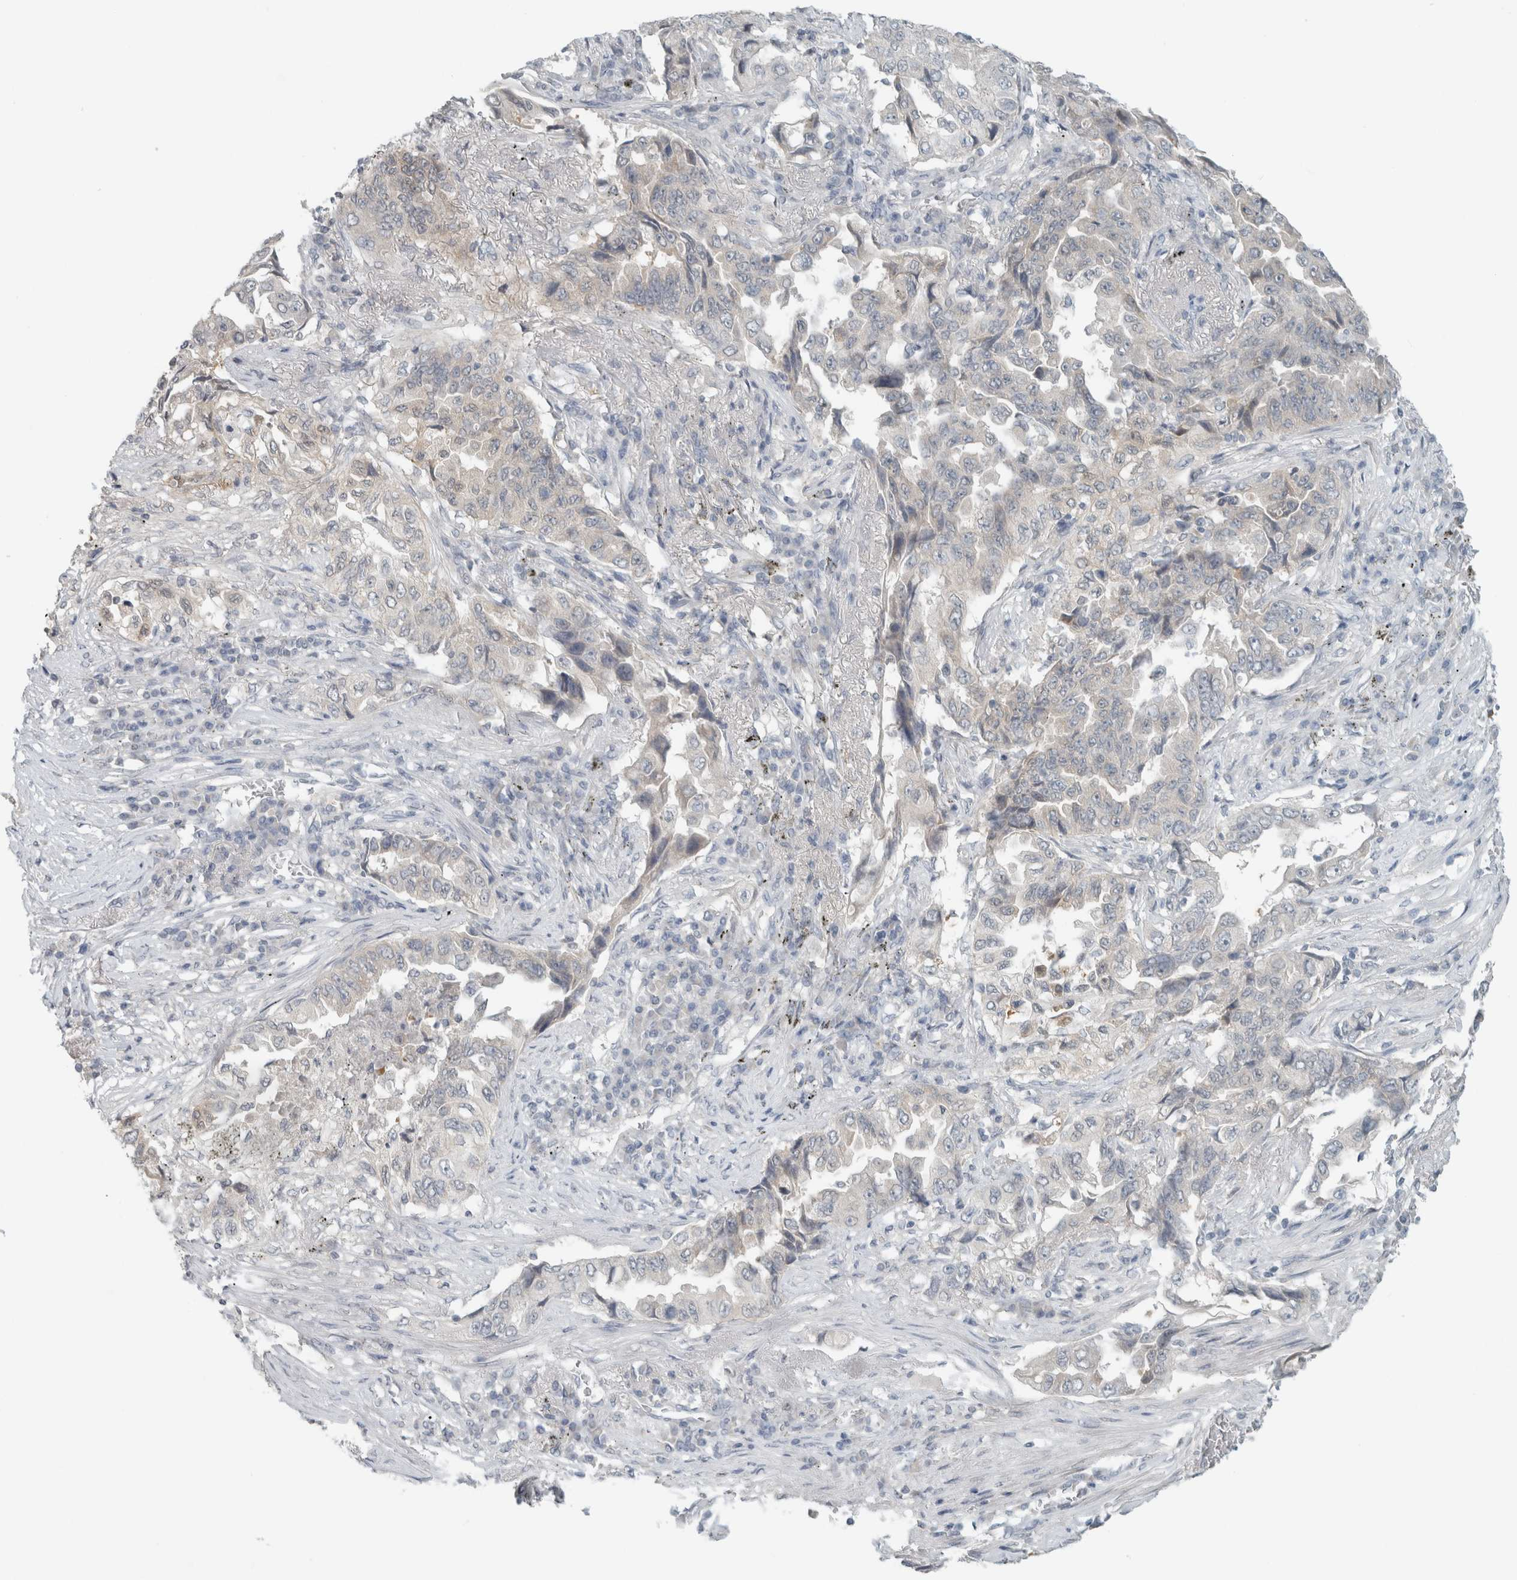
{"staining": {"intensity": "negative", "quantity": "none", "location": "none"}, "tissue": "lung cancer", "cell_type": "Tumor cells", "image_type": "cancer", "snomed": [{"axis": "morphology", "description": "Adenocarcinoma, NOS"}, {"axis": "topography", "description": "Lung"}], "caption": "DAB (3,3'-diaminobenzidine) immunohistochemical staining of human lung cancer (adenocarcinoma) displays no significant expression in tumor cells. The staining was performed using DAB (3,3'-diaminobenzidine) to visualize the protein expression in brown, while the nuclei were stained in blue with hematoxylin (Magnification: 20x).", "gene": "TRIT1", "patient": {"sex": "female", "age": 51}}